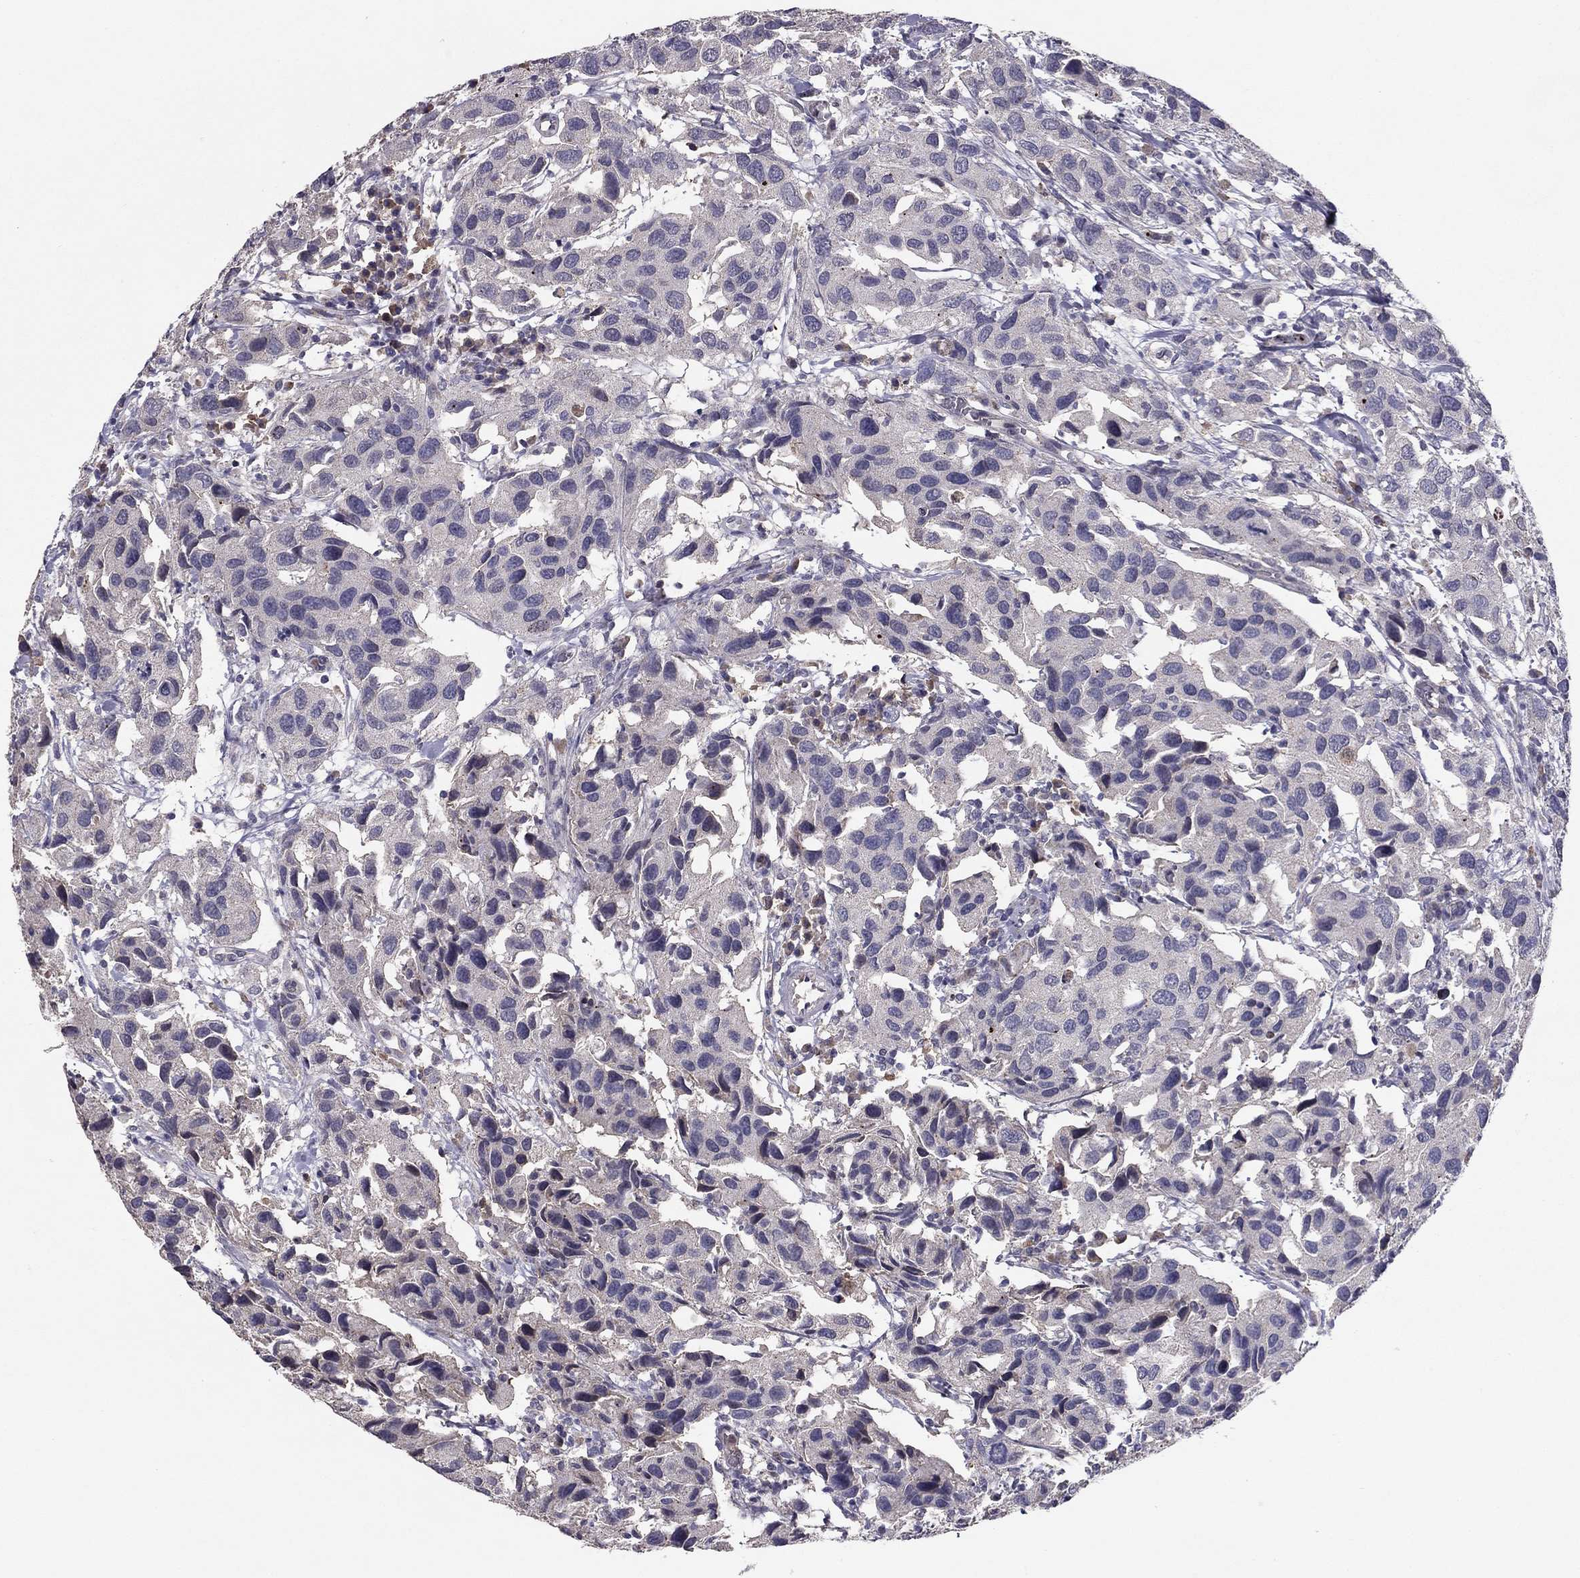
{"staining": {"intensity": "negative", "quantity": "none", "location": "none"}, "tissue": "urothelial cancer", "cell_type": "Tumor cells", "image_type": "cancer", "snomed": [{"axis": "morphology", "description": "Urothelial carcinoma, High grade"}, {"axis": "topography", "description": "Urinary bladder"}], "caption": "An immunohistochemistry (IHC) image of urothelial cancer is shown. There is no staining in tumor cells of urothelial cancer. (Brightfield microscopy of DAB (3,3'-diaminobenzidine) immunohistochemistry (IHC) at high magnification).", "gene": "HCN1", "patient": {"sex": "male", "age": 79}}